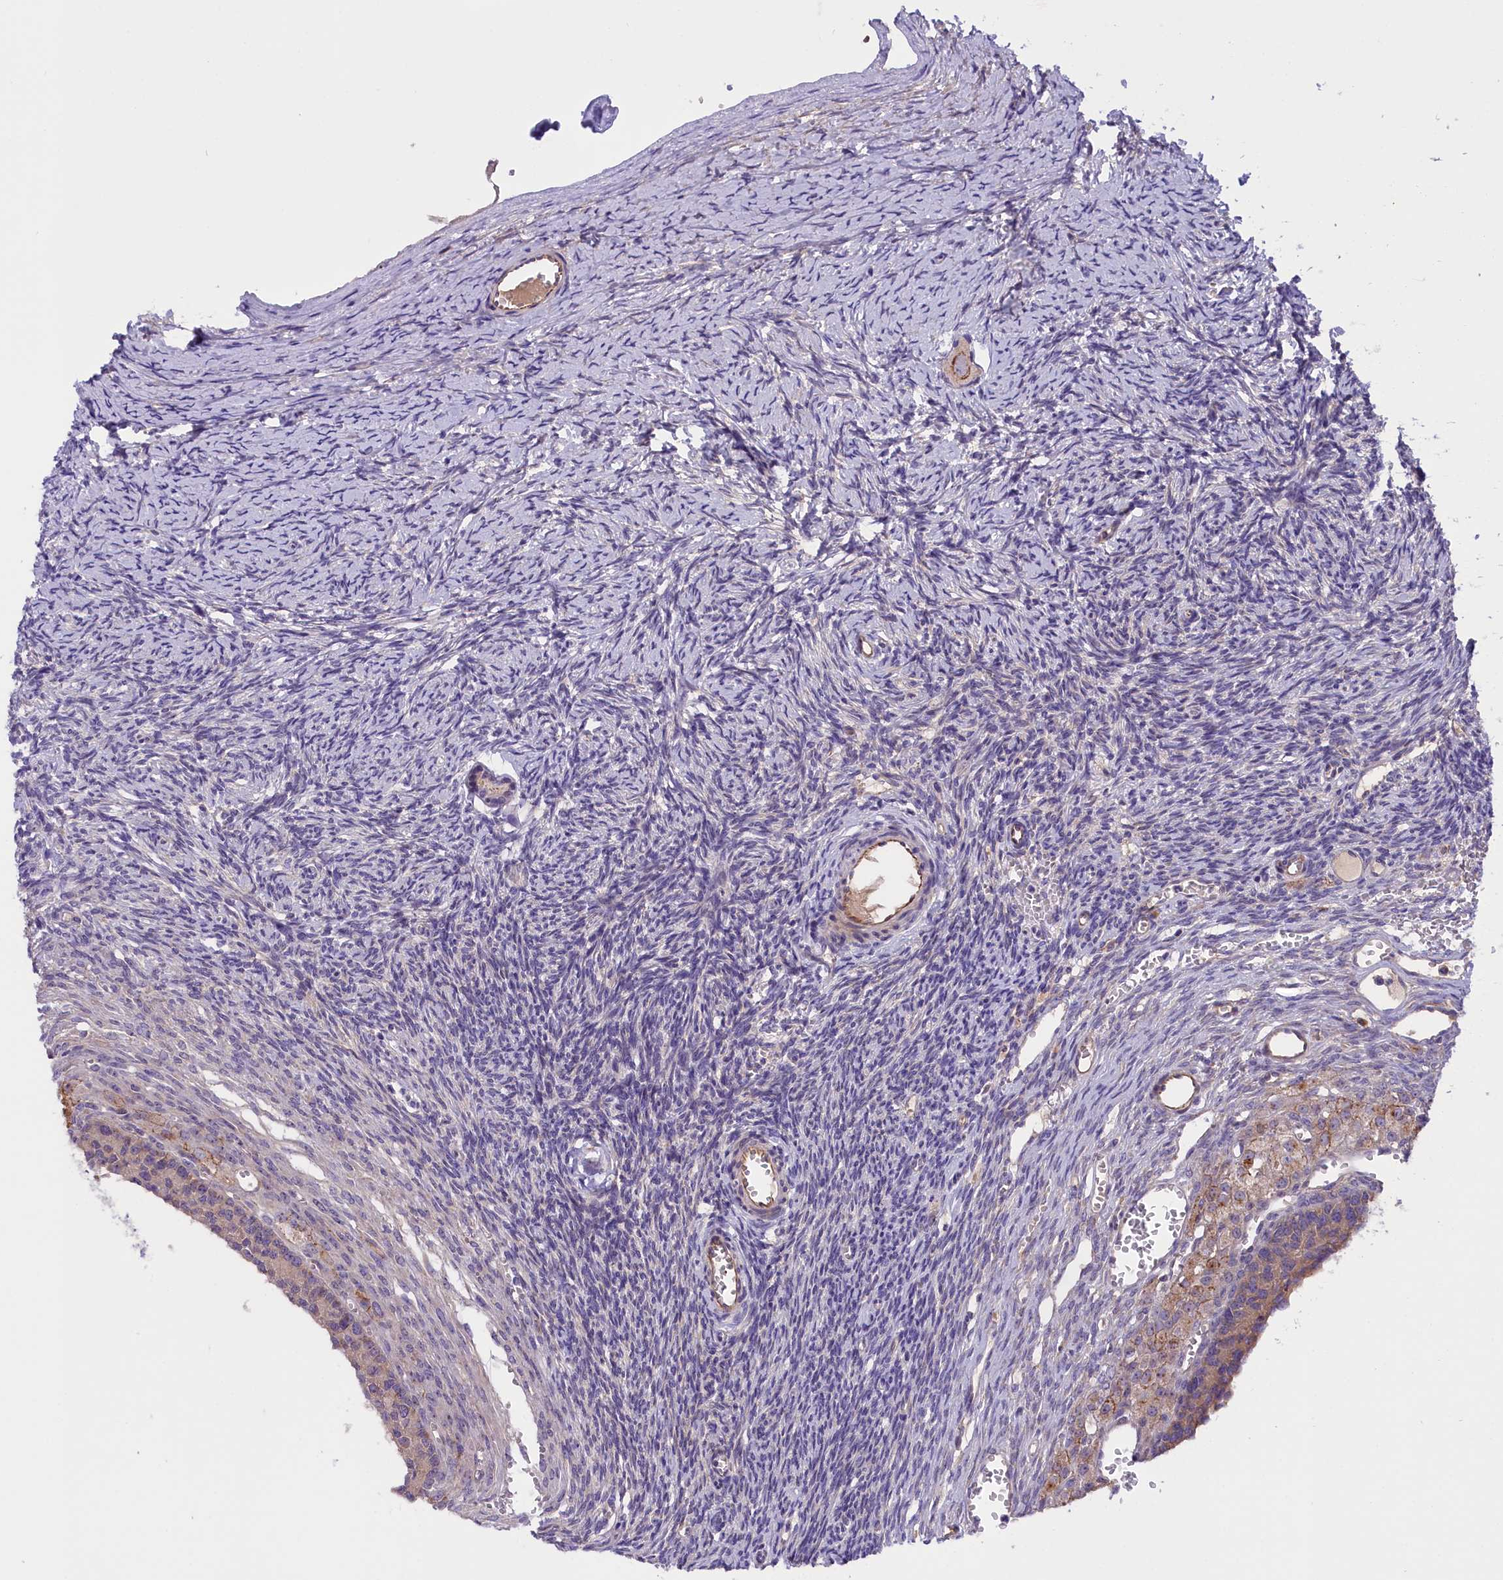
{"staining": {"intensity": "weak", "quantity": "25%-75%", "location": "cytoplasmic/membranous"}, "tissue": "ovary", "cell_type": "Follicle cells", "image_type": "normal", "snomed": [{"axis": "morphology", "description": "Normal tissue, NOS"}, {"axis": "topography", "description": "Ovary"}], "caption": "DAB (3,3'-diaminobenzidine) immunohistochemical staining of unremarkable ovary displays weak cytoplasmic/membranous protein staining in about 25%-75% of follicle cells.", "gene": "CCDC32", "patient": {"sex": "female", "age": 39}}